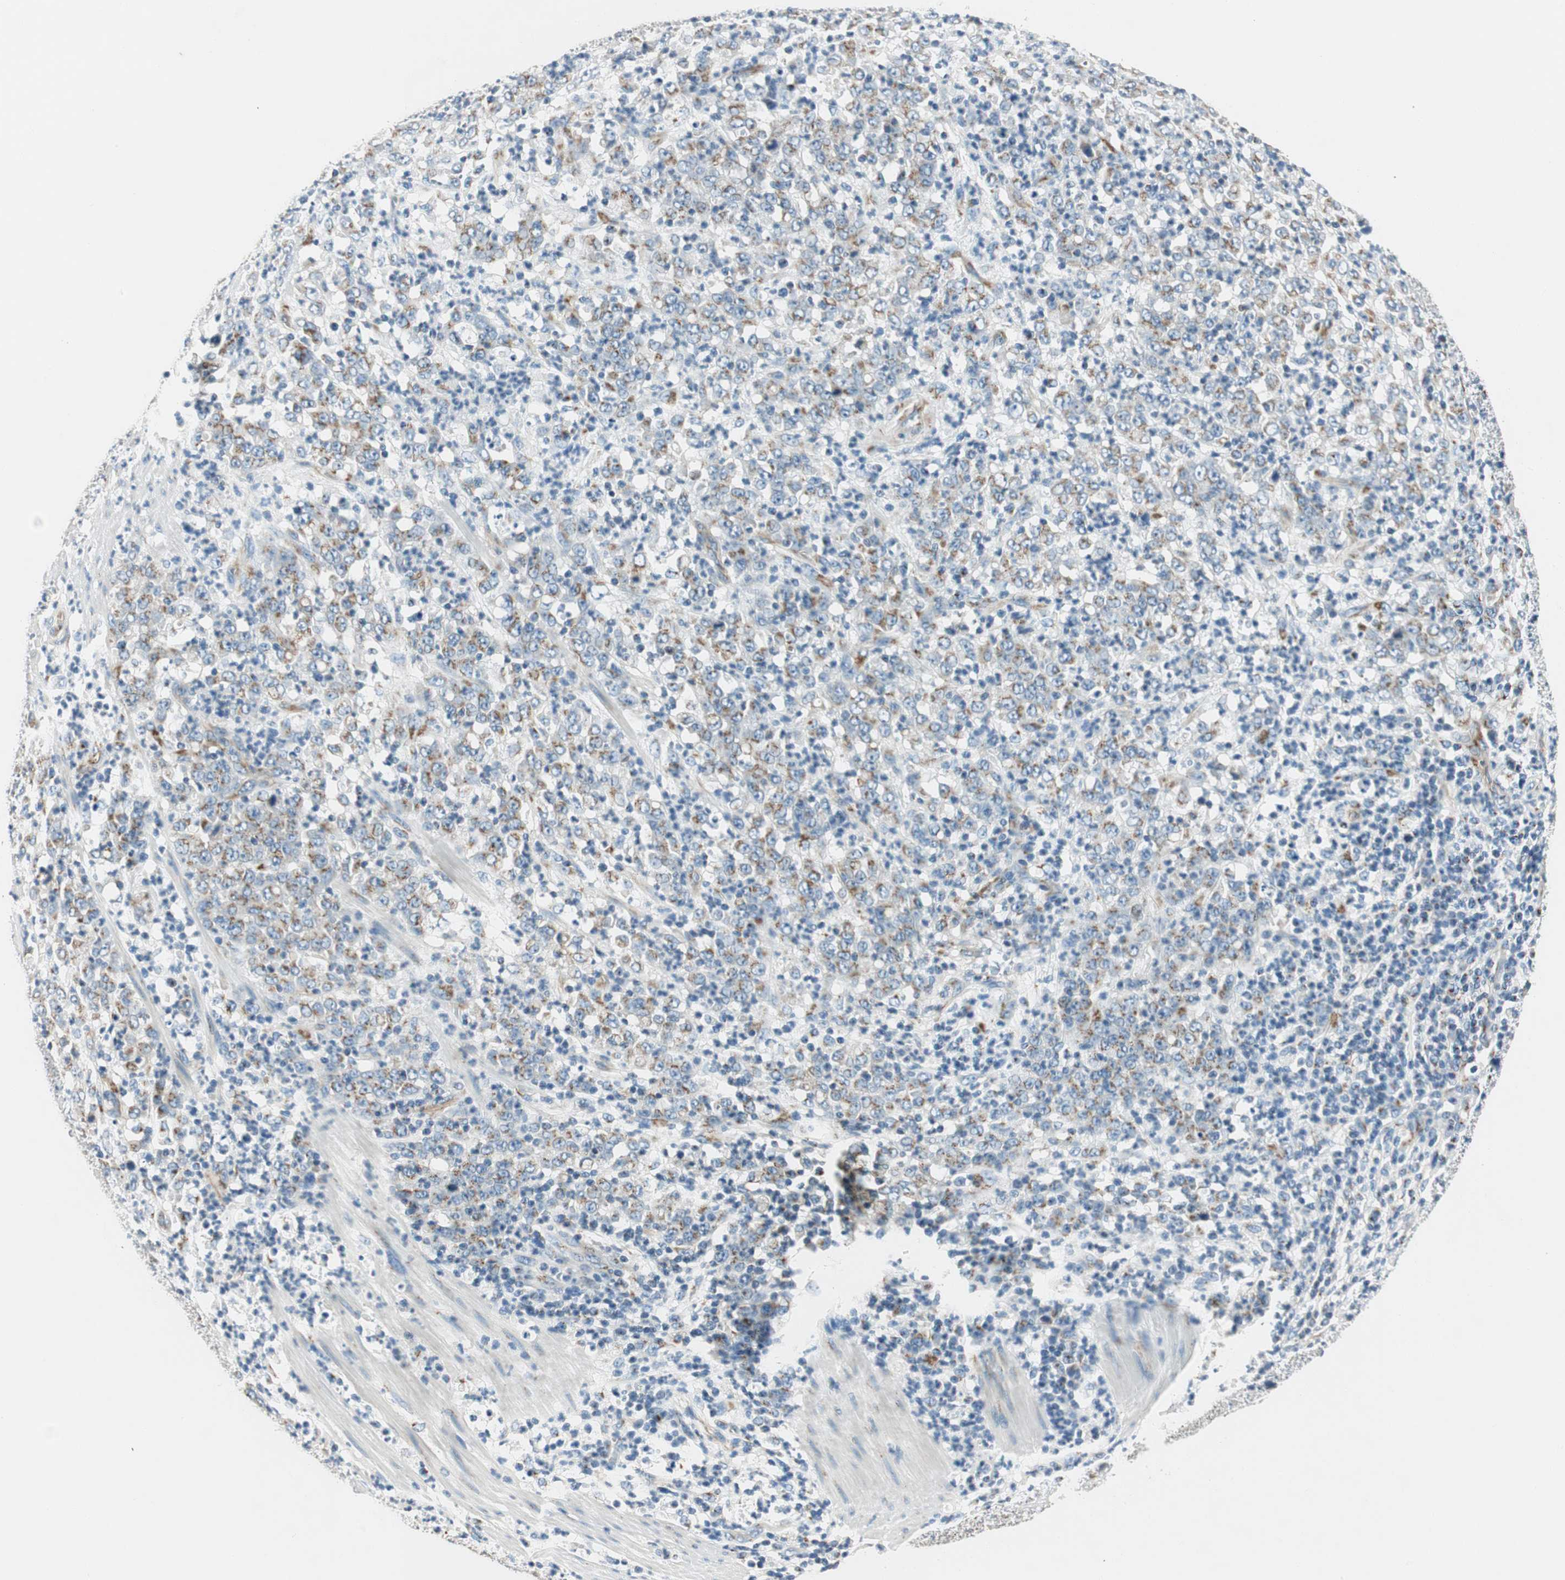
{"staining": {"intensity": "moderate", "quantity": "25%-75%", "location": "cytoplasmic/membranous"}, "tissue": "stomach cancer", "cell_type": "Tumor cells", "image_type": "cancer", "snomed": [{"axis": "morphology", "description": "Adenocarcinoma, NOS"}, {"axis": "topography", "description": "Stomach, lower"}], "caption": "Moderate cytoplasmic/membranous expression for a protein is seen in approximately 25%-75% of tumor cells of stomach cancer (adenocarcinoma) using immunohistochemistry (IHC).", "gene": "TMF1", "patient": {"sex": "female", "age": 71}}